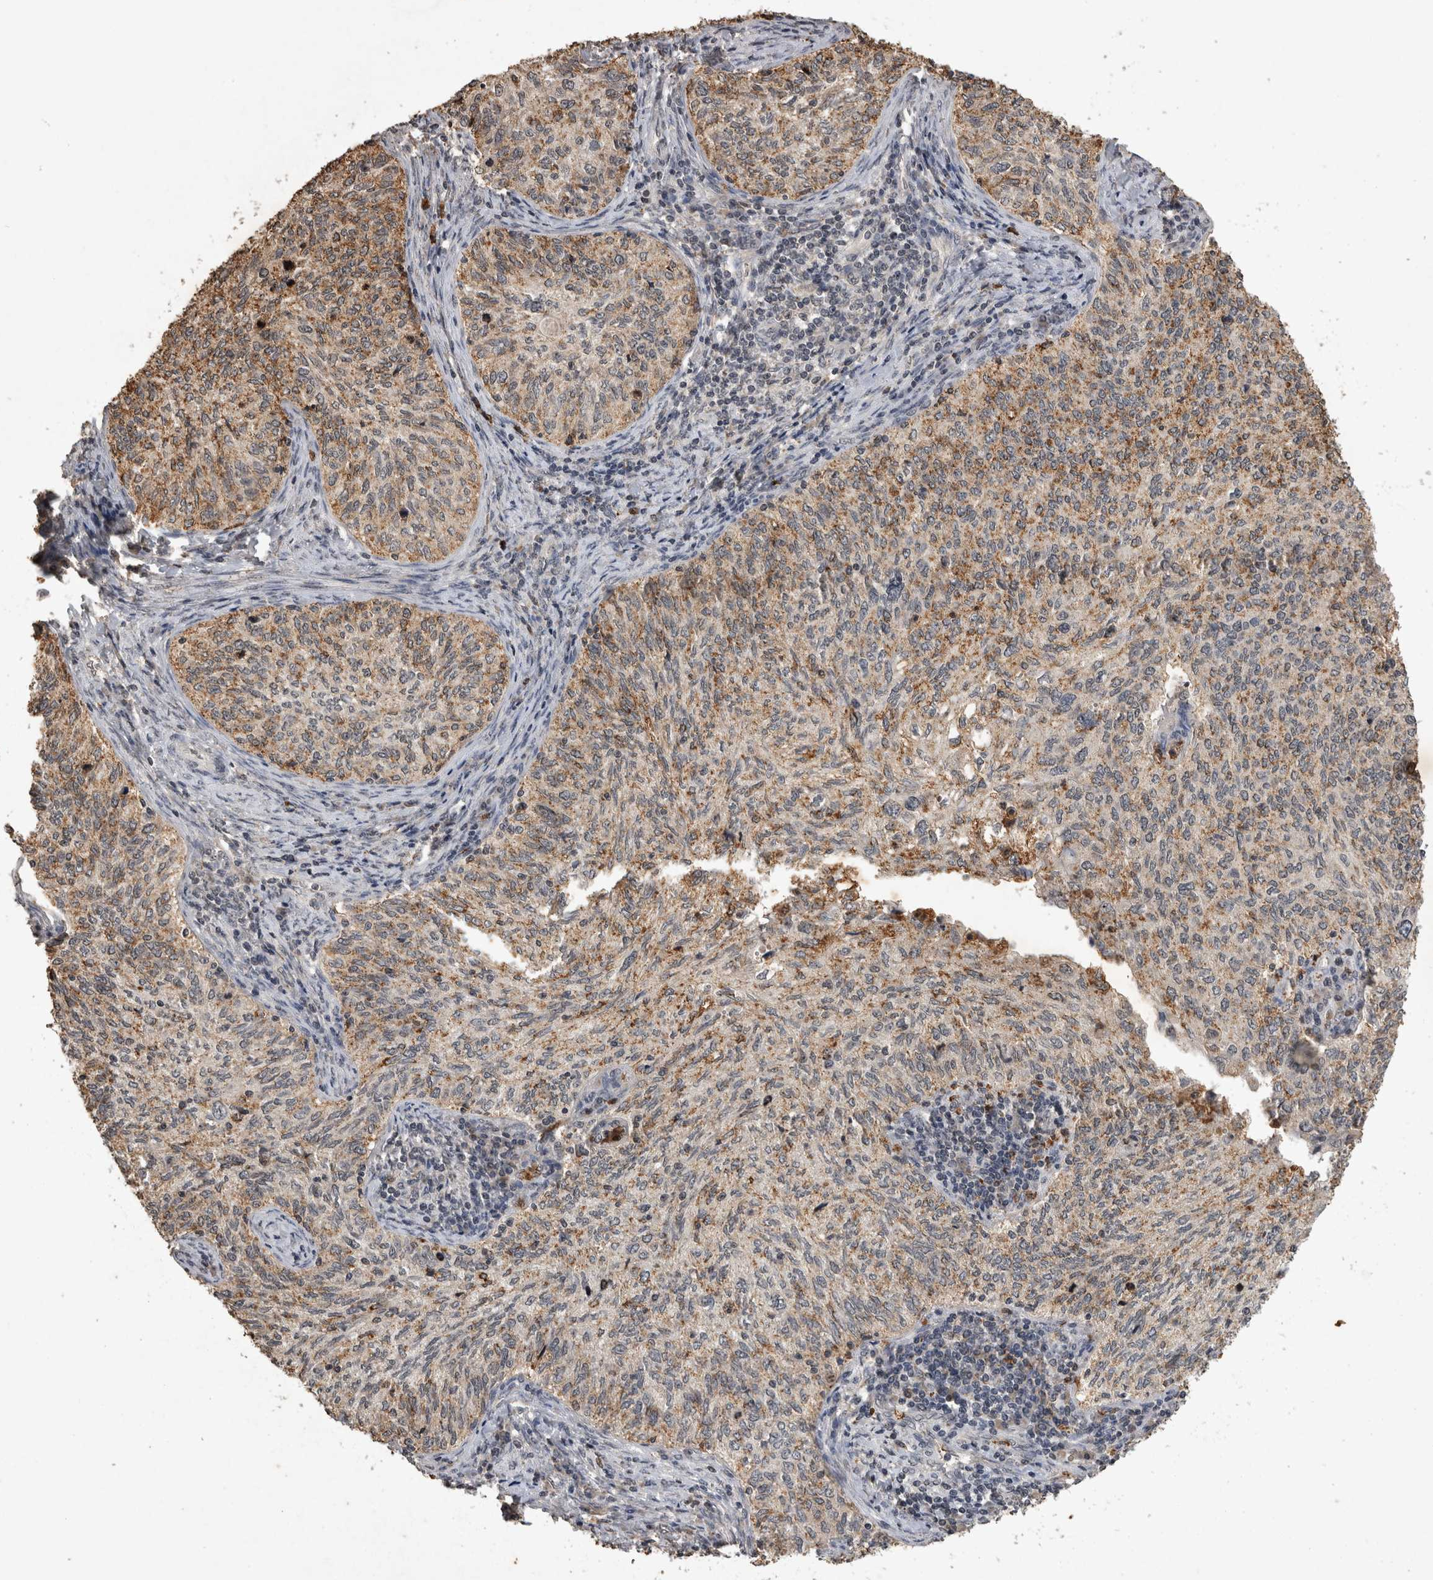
{"staining": {"intensity": "moderate", "quantity": ">75%", "location": "cytoplasmic/membranous"}, "tissue": "cervical cancer", "cell_type": "Tumor cells", "image_type": "cancer", "snomed": [{"axis": "morphology", "description": "Squamous cell carcinoma, NOS"}, {"axis": "topography", "description": "Cervix"}], "caption": "Protein staining of cervical squamous cell carcinoma tissue demonstrates moderate cytoplasmic/membranous staining in approximately >75% of tumor cells.", "gene": "HRK", "patient": {"sex": "female", "age": 30}}